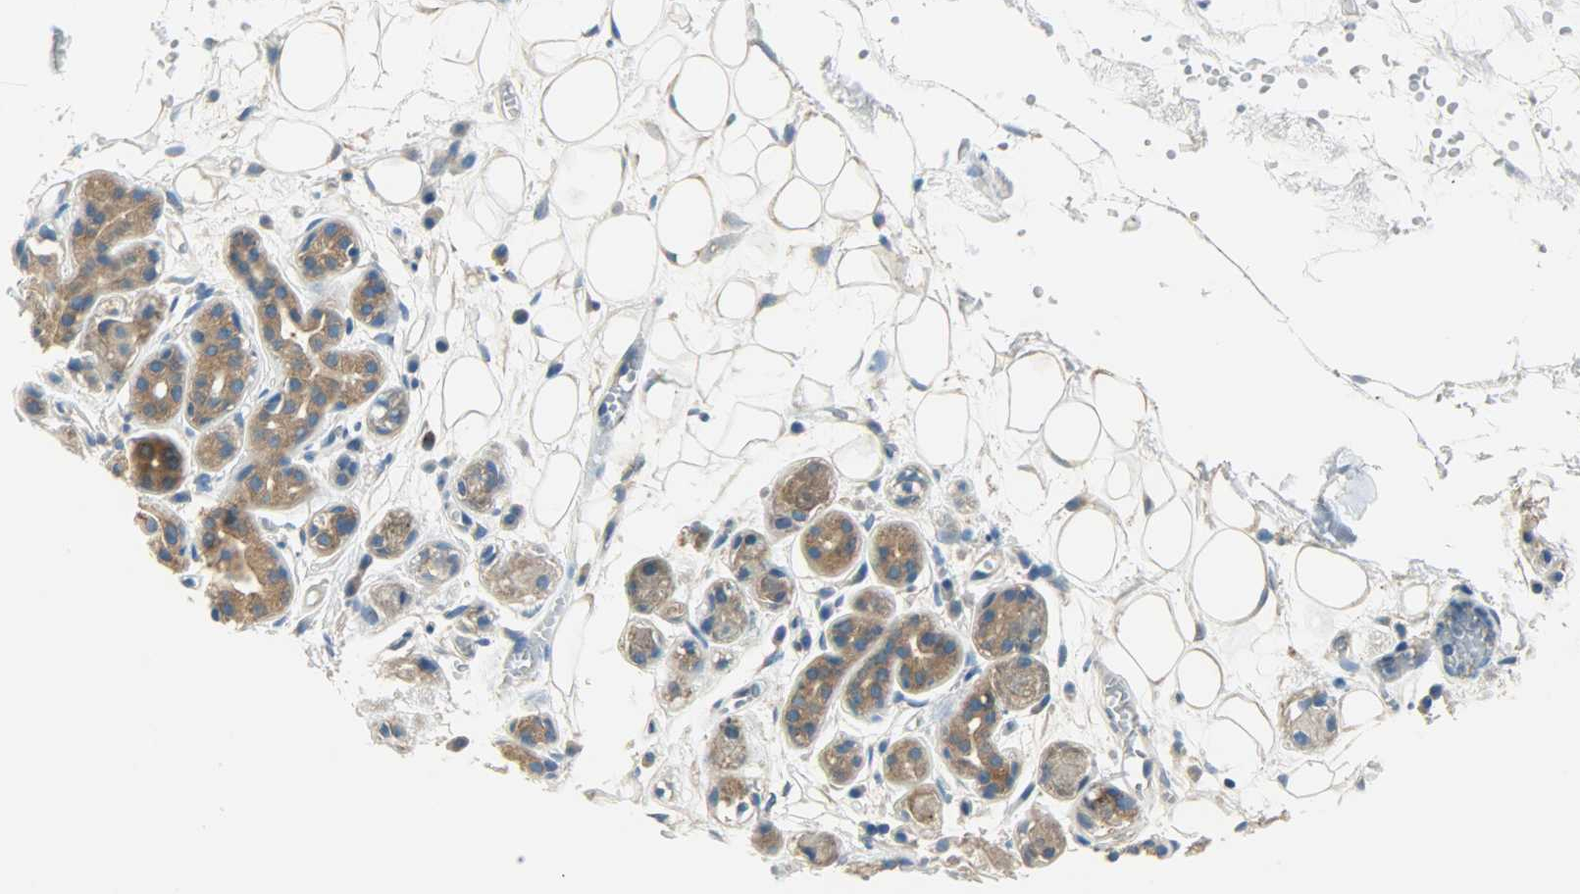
{"staining": {"intensity": "moderate", "quantity": ">75%", "location": "cytoplasmic/membranous"}, "tissue": "salivary gland", "cell_type": "Glandular cells", "image_type": "normal", "snomed": [{"axis": "morphology", "description": "Normal tissue, NOS"}, {"axis": "topography", "description": "Salivary gland"}], "caption": "About >75% of glandular cells in benign human salivary gland reveal moderate cytoplasmic/membranous protein positivity as visualized by brown immunohistochemical staining.", "gene": "TSC22D2", "patient": {"sex": "male", "age": 54}}